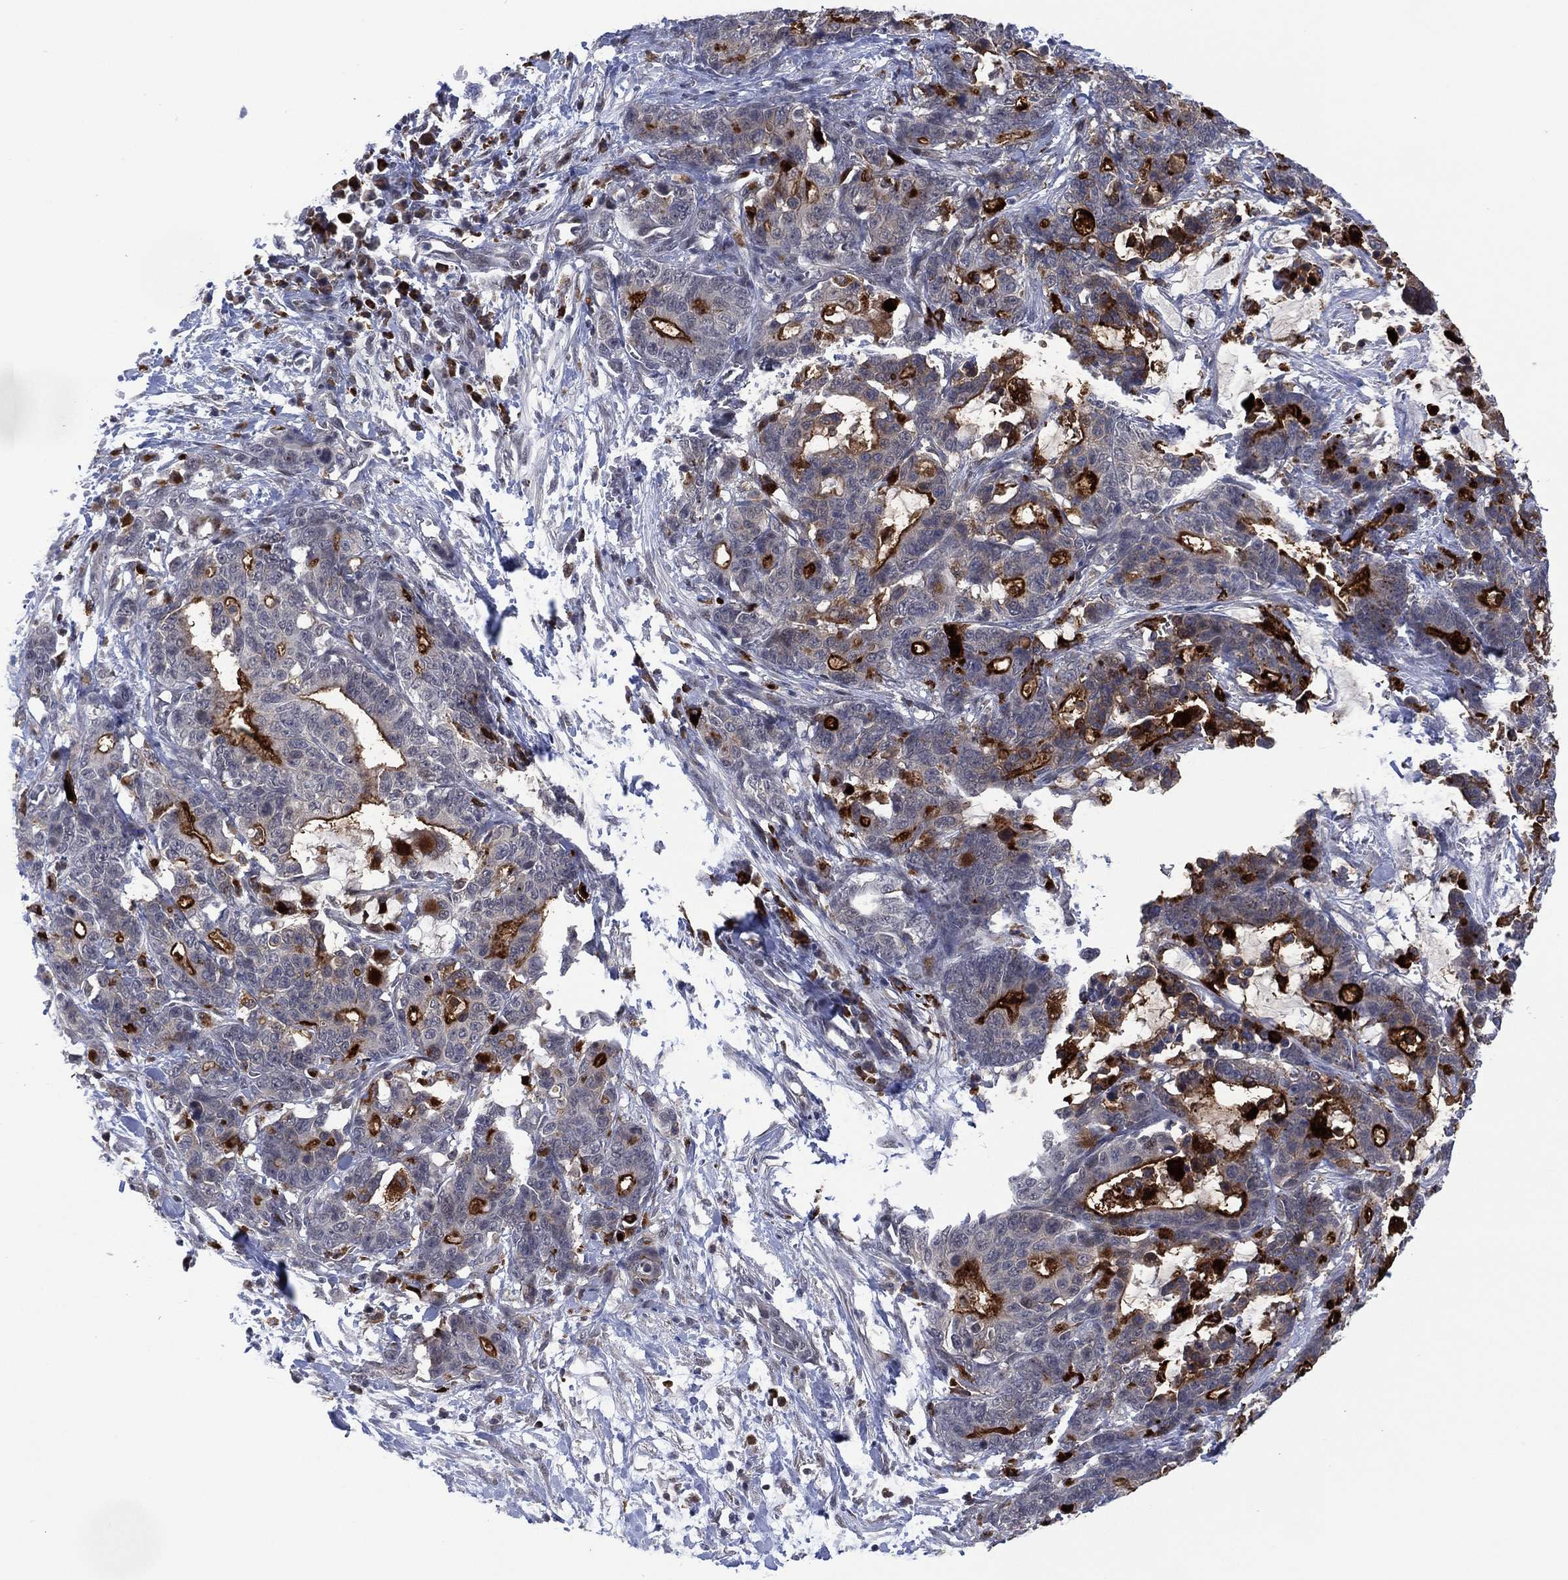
{"staining": {"intensity": "strong", "quantity": "25%-75%", "location": "cytoplasmic/membranous"}, "tissue": "stomach cancer", "cell_type": "Tumor cells", "image_type": "cancer", "snomed": [{"axis": "morphology", "description": "Normal tissue, NOS"}, {"axis": "morphology", "description": "Adenocarcinoma, NOS"}, {"axis": "topography", "description": "Stomach"}], "caption": "A photomicrograph of human stomach cancer (adenocarcinoma) stained for a protein exhibits strong cytoplasmic/membranous brown staining in tumor cells. (Stains: DAB (3,3'-diaminobenzidine) in brown, nuclei in blue, Microscopy: brightfield microscopy at high magnification).", "gene": "DPP4", "patient": {"sex": "female", "age": 64}}